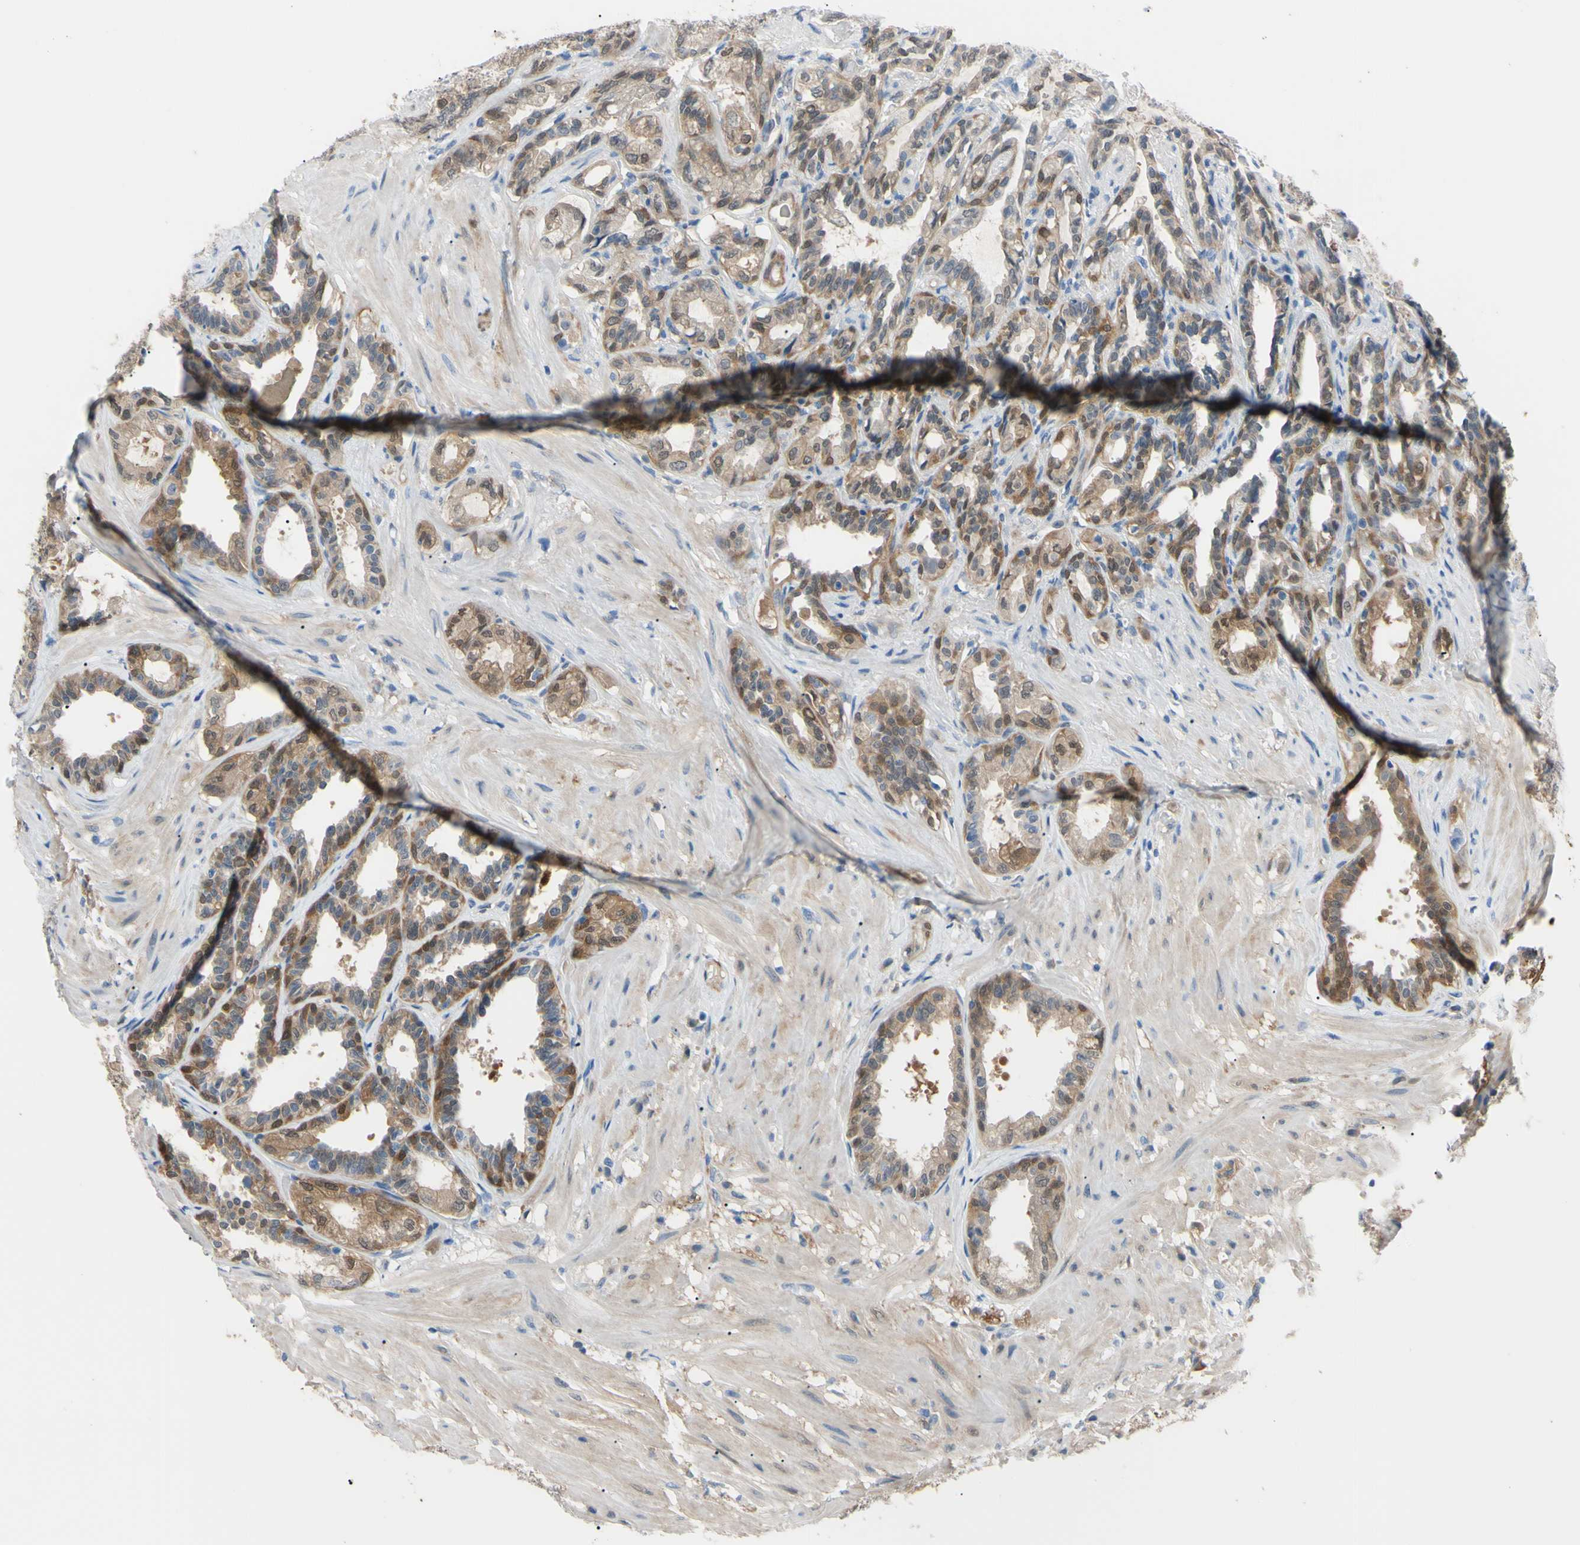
{"staining": {"intensity": "moderate", "quantity": ">75%", "location": "cytoplasmic/membranous,nuclear"}, "tissue": "seminal vesicle", "cell_type": "Glandular cells", "image_type": "normal", "snomed": [{"axis": "morphology", "description": "Normal tissue, NOS"}, {"axis": "topography", "description": "Seminal veicle"}], "caption": "This histopathology image displays immunohistochemistry staining of unremarkable seminal vesicle, with medium moderate cytoplasmic/membranous,nuclear staining in about >75% of glandular cells.", "gene": "NOL3", "patient": {"sex": "male", "age": 61}}